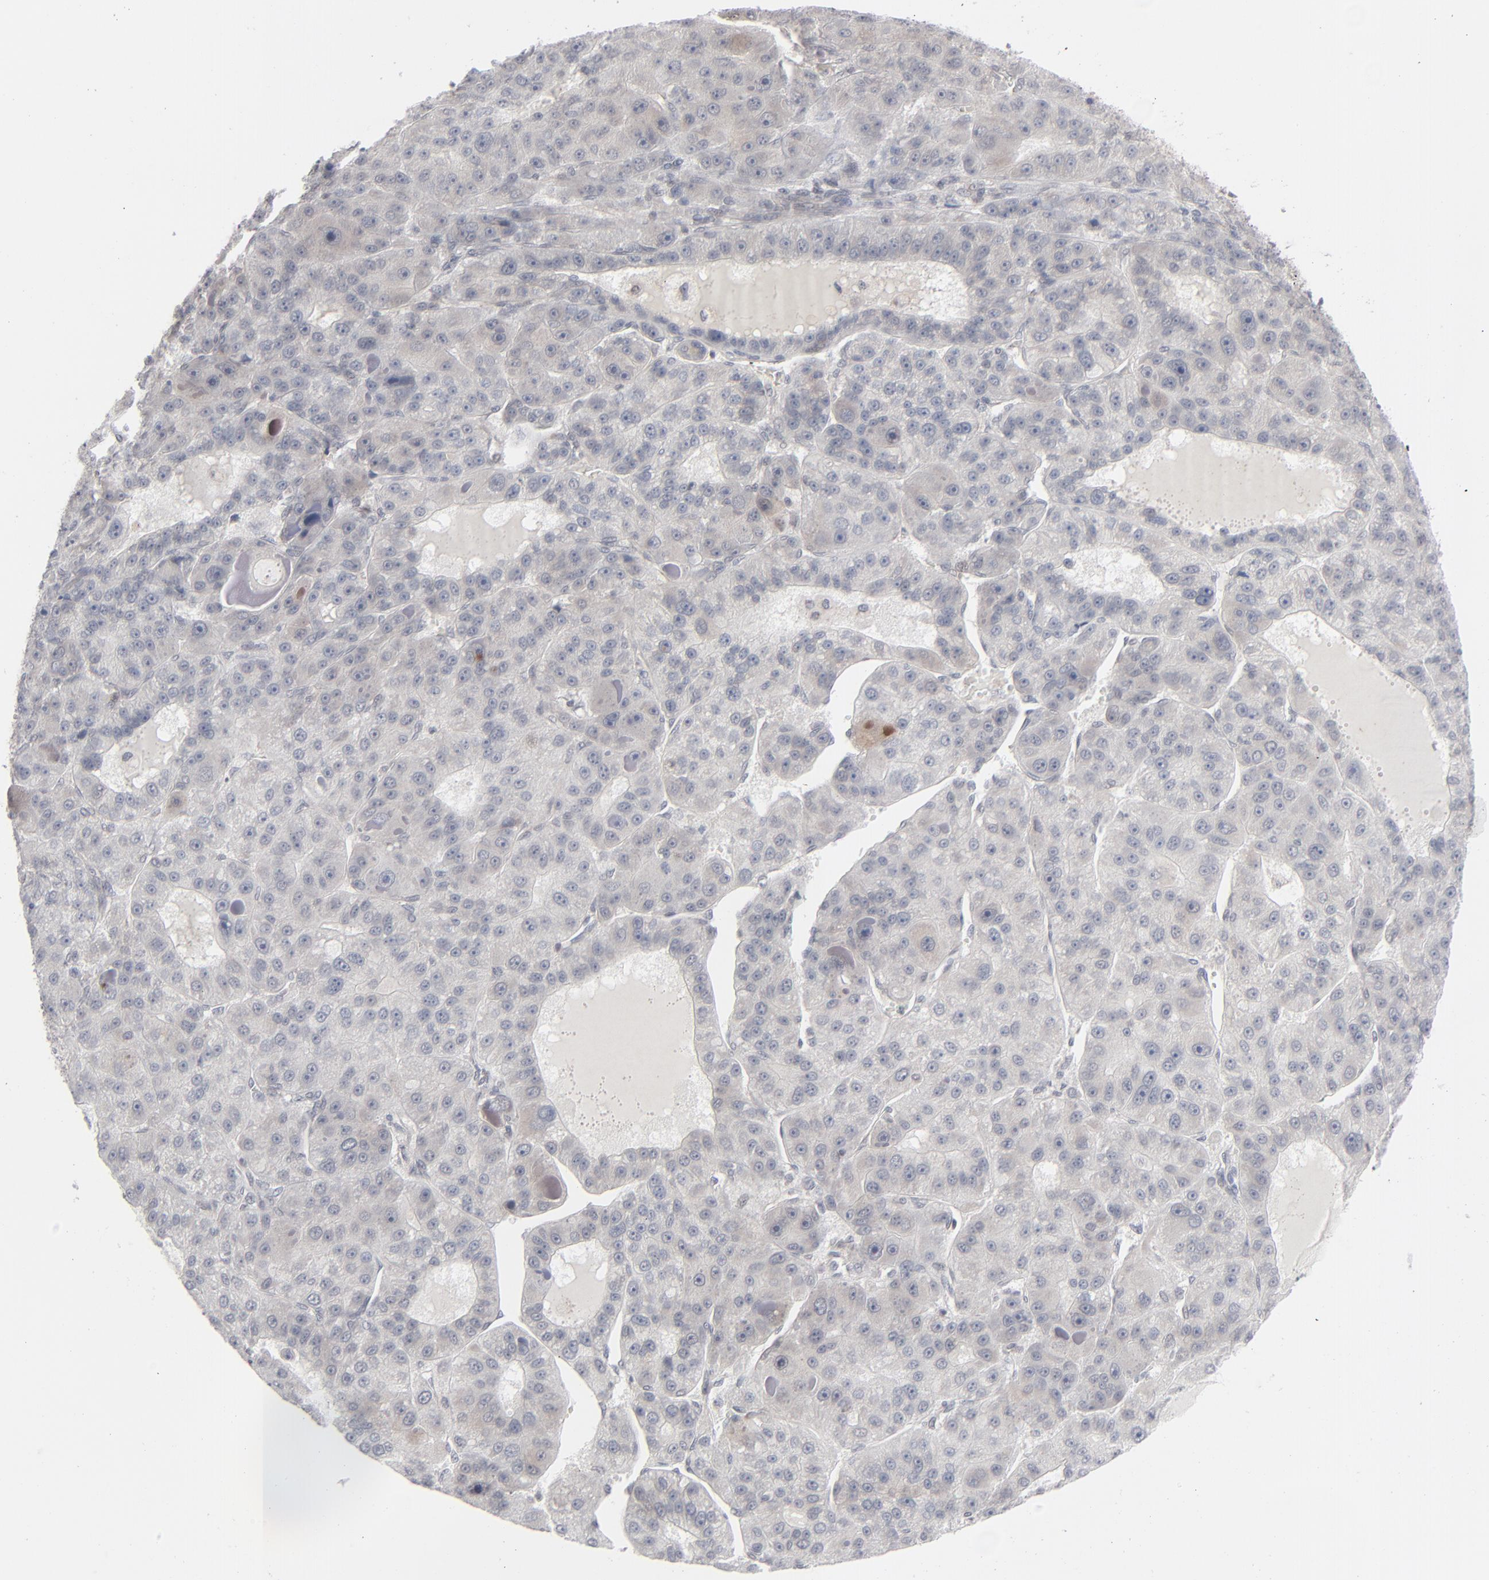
{"staining": {"intensity": "weak", "quantity": "<25%", "location": "cytoplasmic/membranous"}, "tissue": "liver cancer", "cell_type": "Tumor cells", "image_type": "cancer", "snomed": [{"axis": "morphology", "description": "Carcinoma, Hepatocellular, NOS"}, {"axis": "topography", "description": "Liver"}], "caption": "Hepatocellular carcinoma (liver) was stained to show a protein in brown. There is no significant staining in tumor cells.", "gene": "POF1B", "patient": {"sex": "male", "age": 76}}